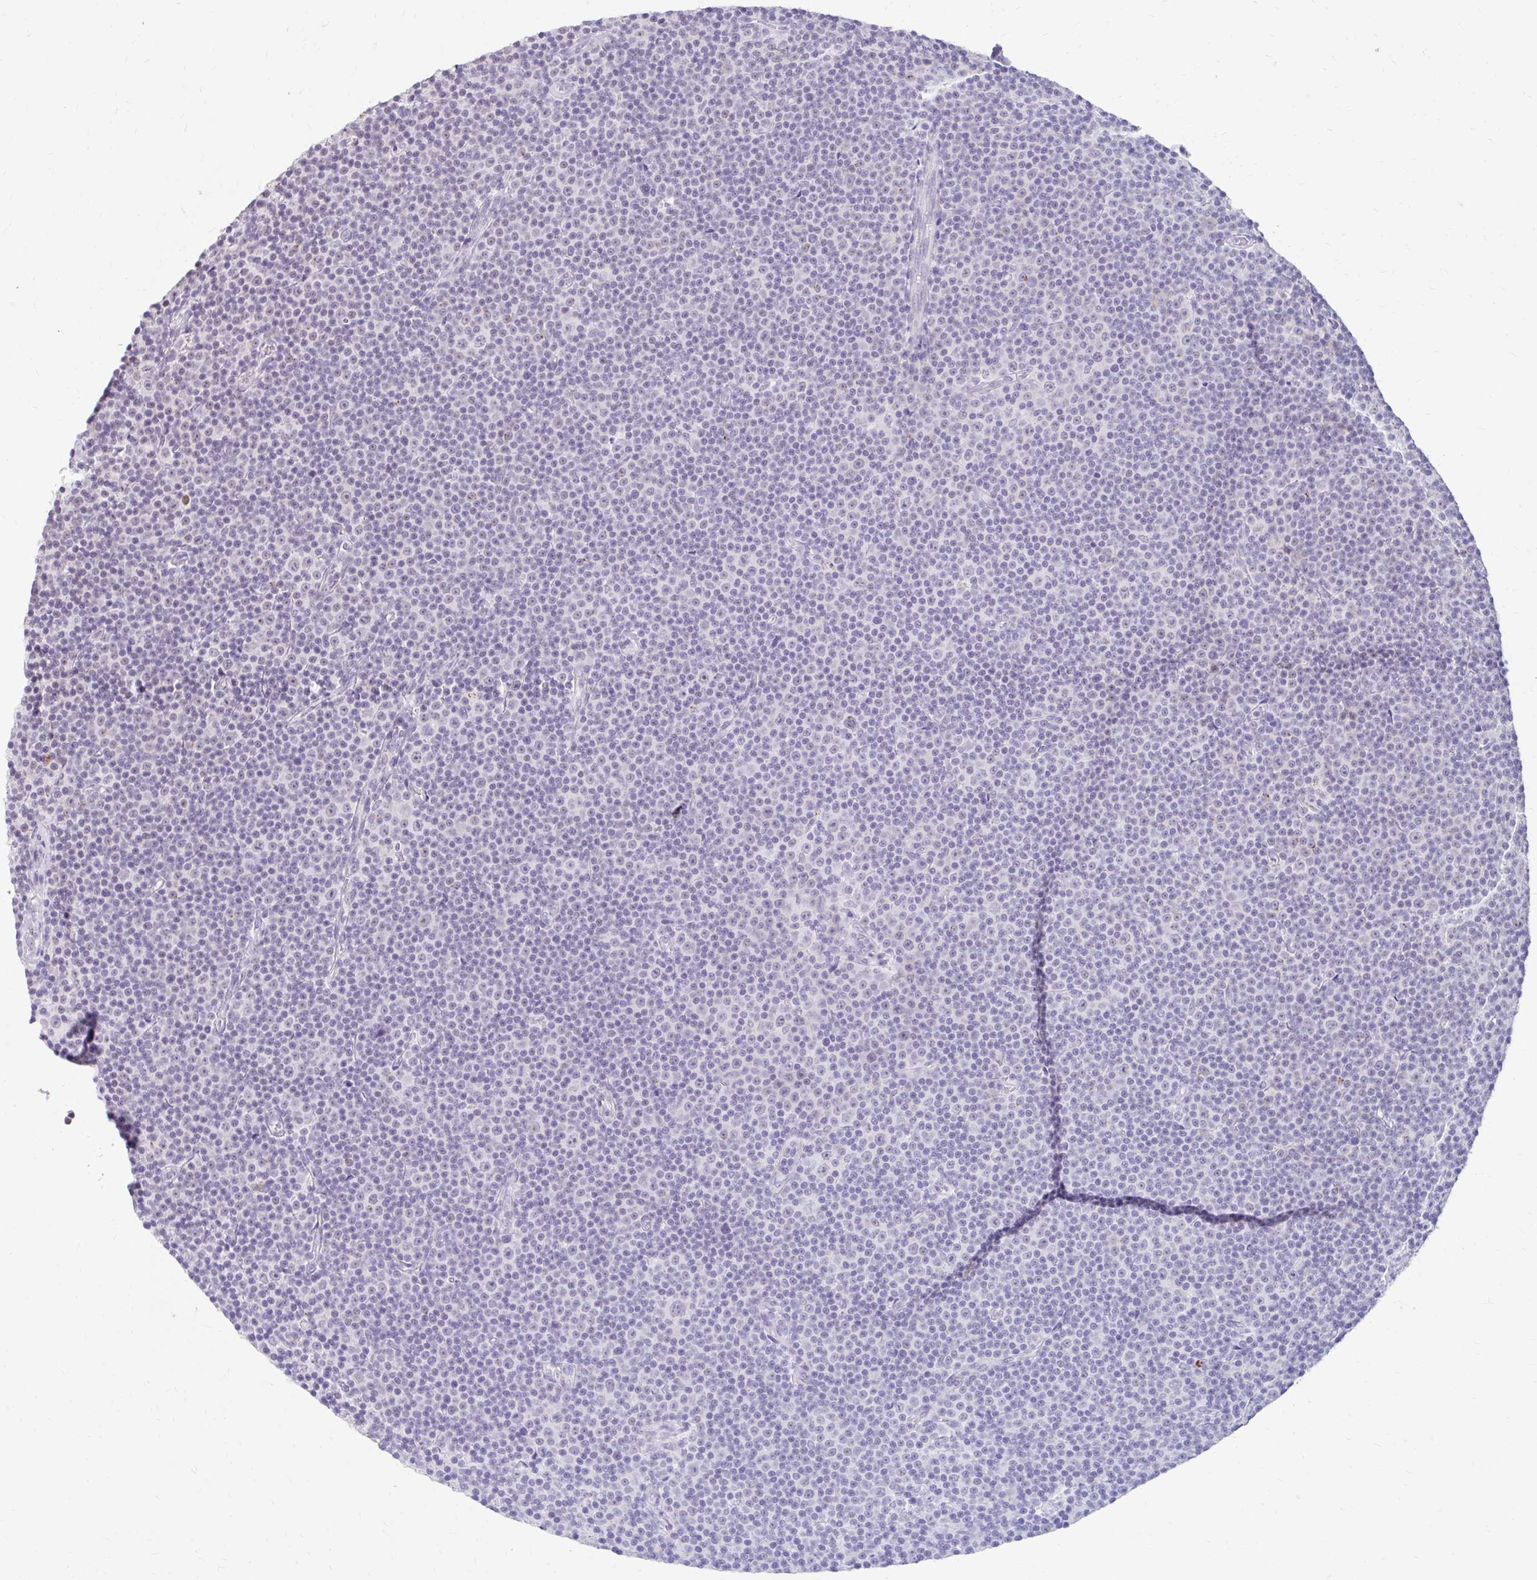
{"staining": {"intensity": "negative", "quantity": "none", "location": "none"}, "tissue": "lymphoma", "cell_type": "Tumor cells", "image_type": "cancer", "snomed": [{"axis": "morphology", "description": "Malignant lymphoma, non-Hodgkin's type, Low grade"}, {"axis": "topography", "description": "Lymph node"}], "caption": "High power microscopy photomicrograph of an immunohistochemistry (IHC) image of lymphoma, revealing no significant positivity in tumor cells. Nuclei are stained in blue.", "gene": "DCAF17", "patient": {"sex": "female", "age": 67}}